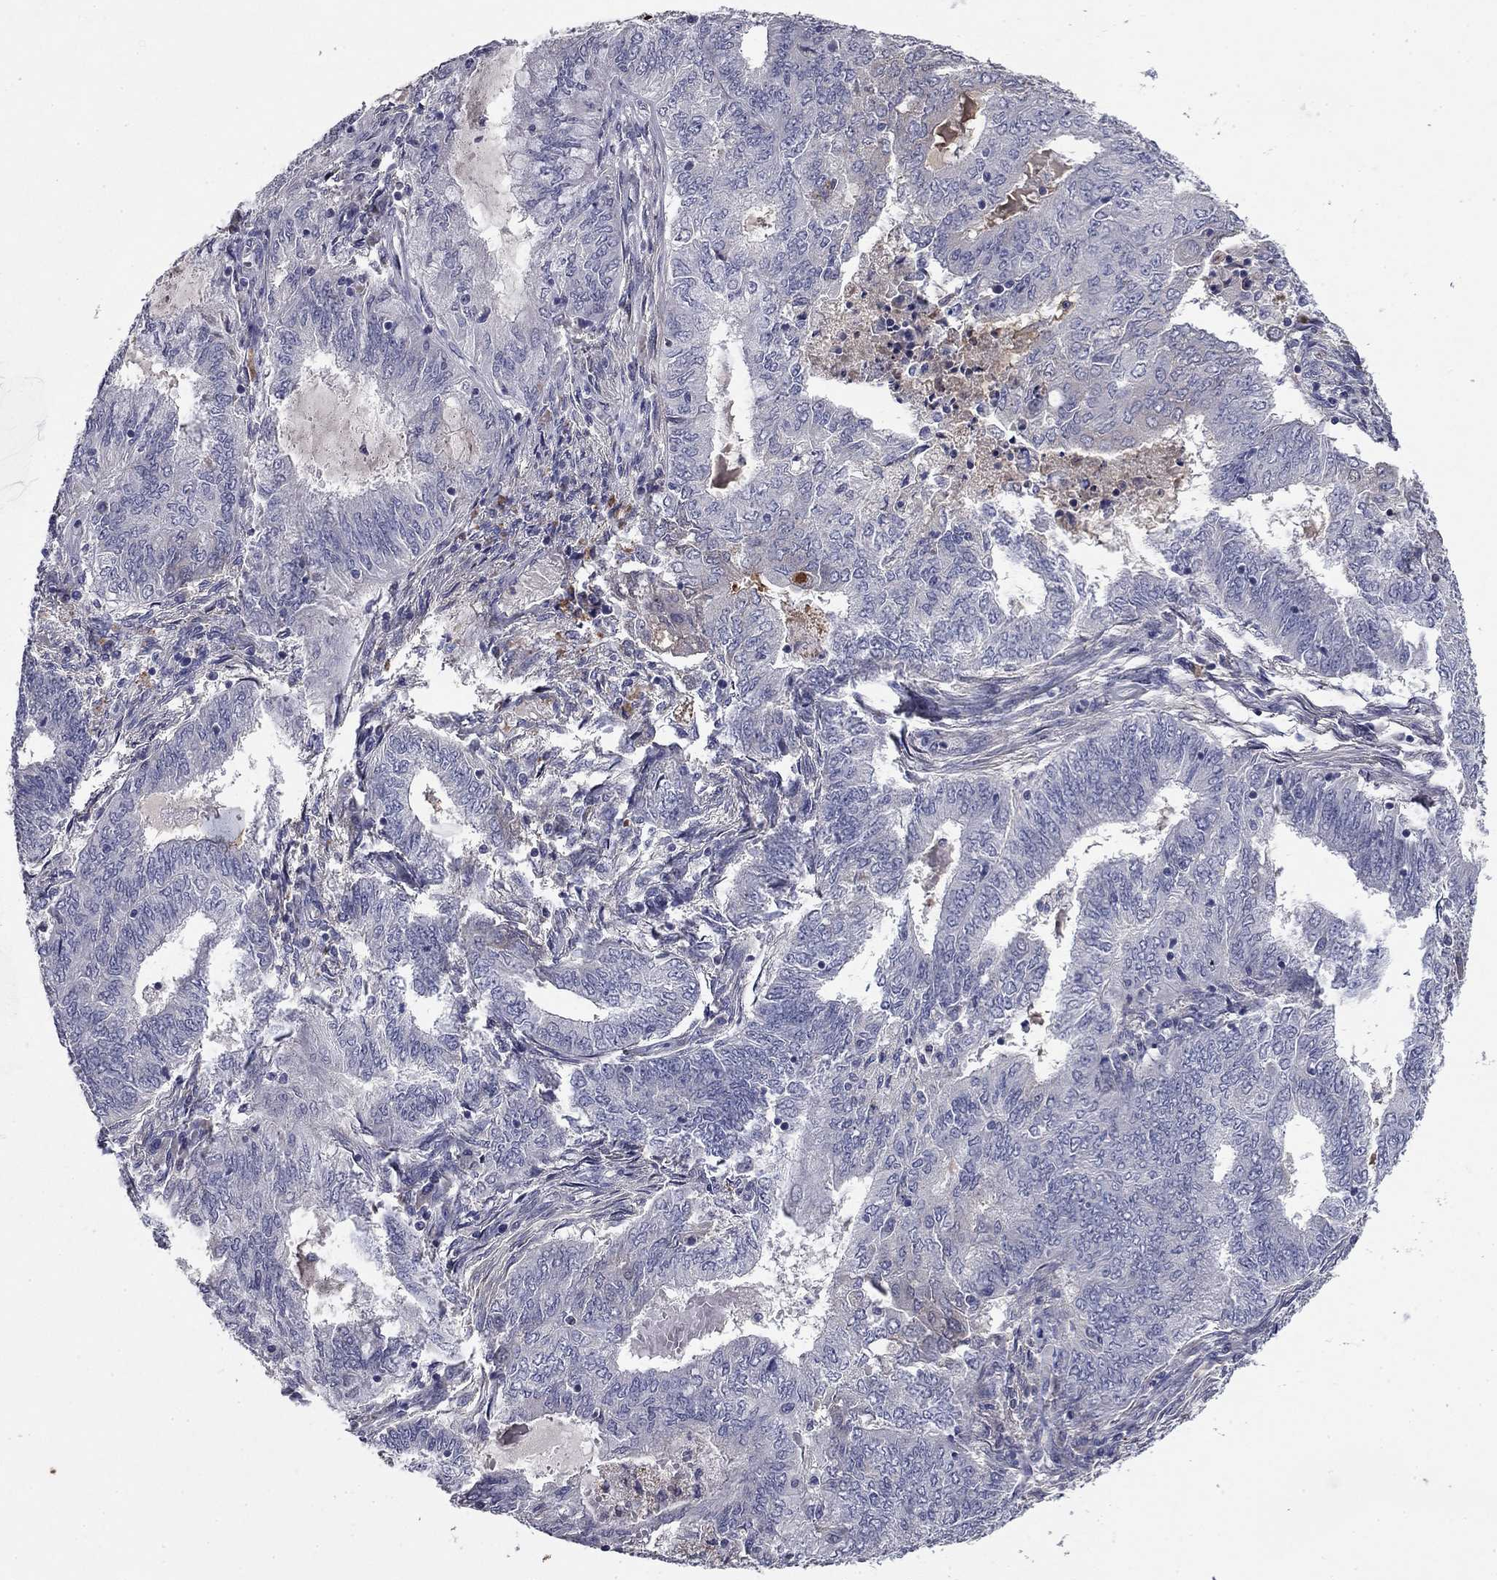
{"staining": {"intensity": "negative", "quantity": "none", "location": "none"}, "tissue": "endometrial cancer", "cell_type": "Tumor cells", "image_type": "cancer", "snomed": [{"axis": "morphology", "description": "Adenocarcinoma, NOS"}, {"axis": "topography", "description": "Endometrium"}], "caption": "This is a histopathology image of IHC staining of endometrial cancer (adenocarcinoma), which shows no positivity in tumor cells.", "gene": "COL2A1", "patient": {"sex": "female", "age": 62}}